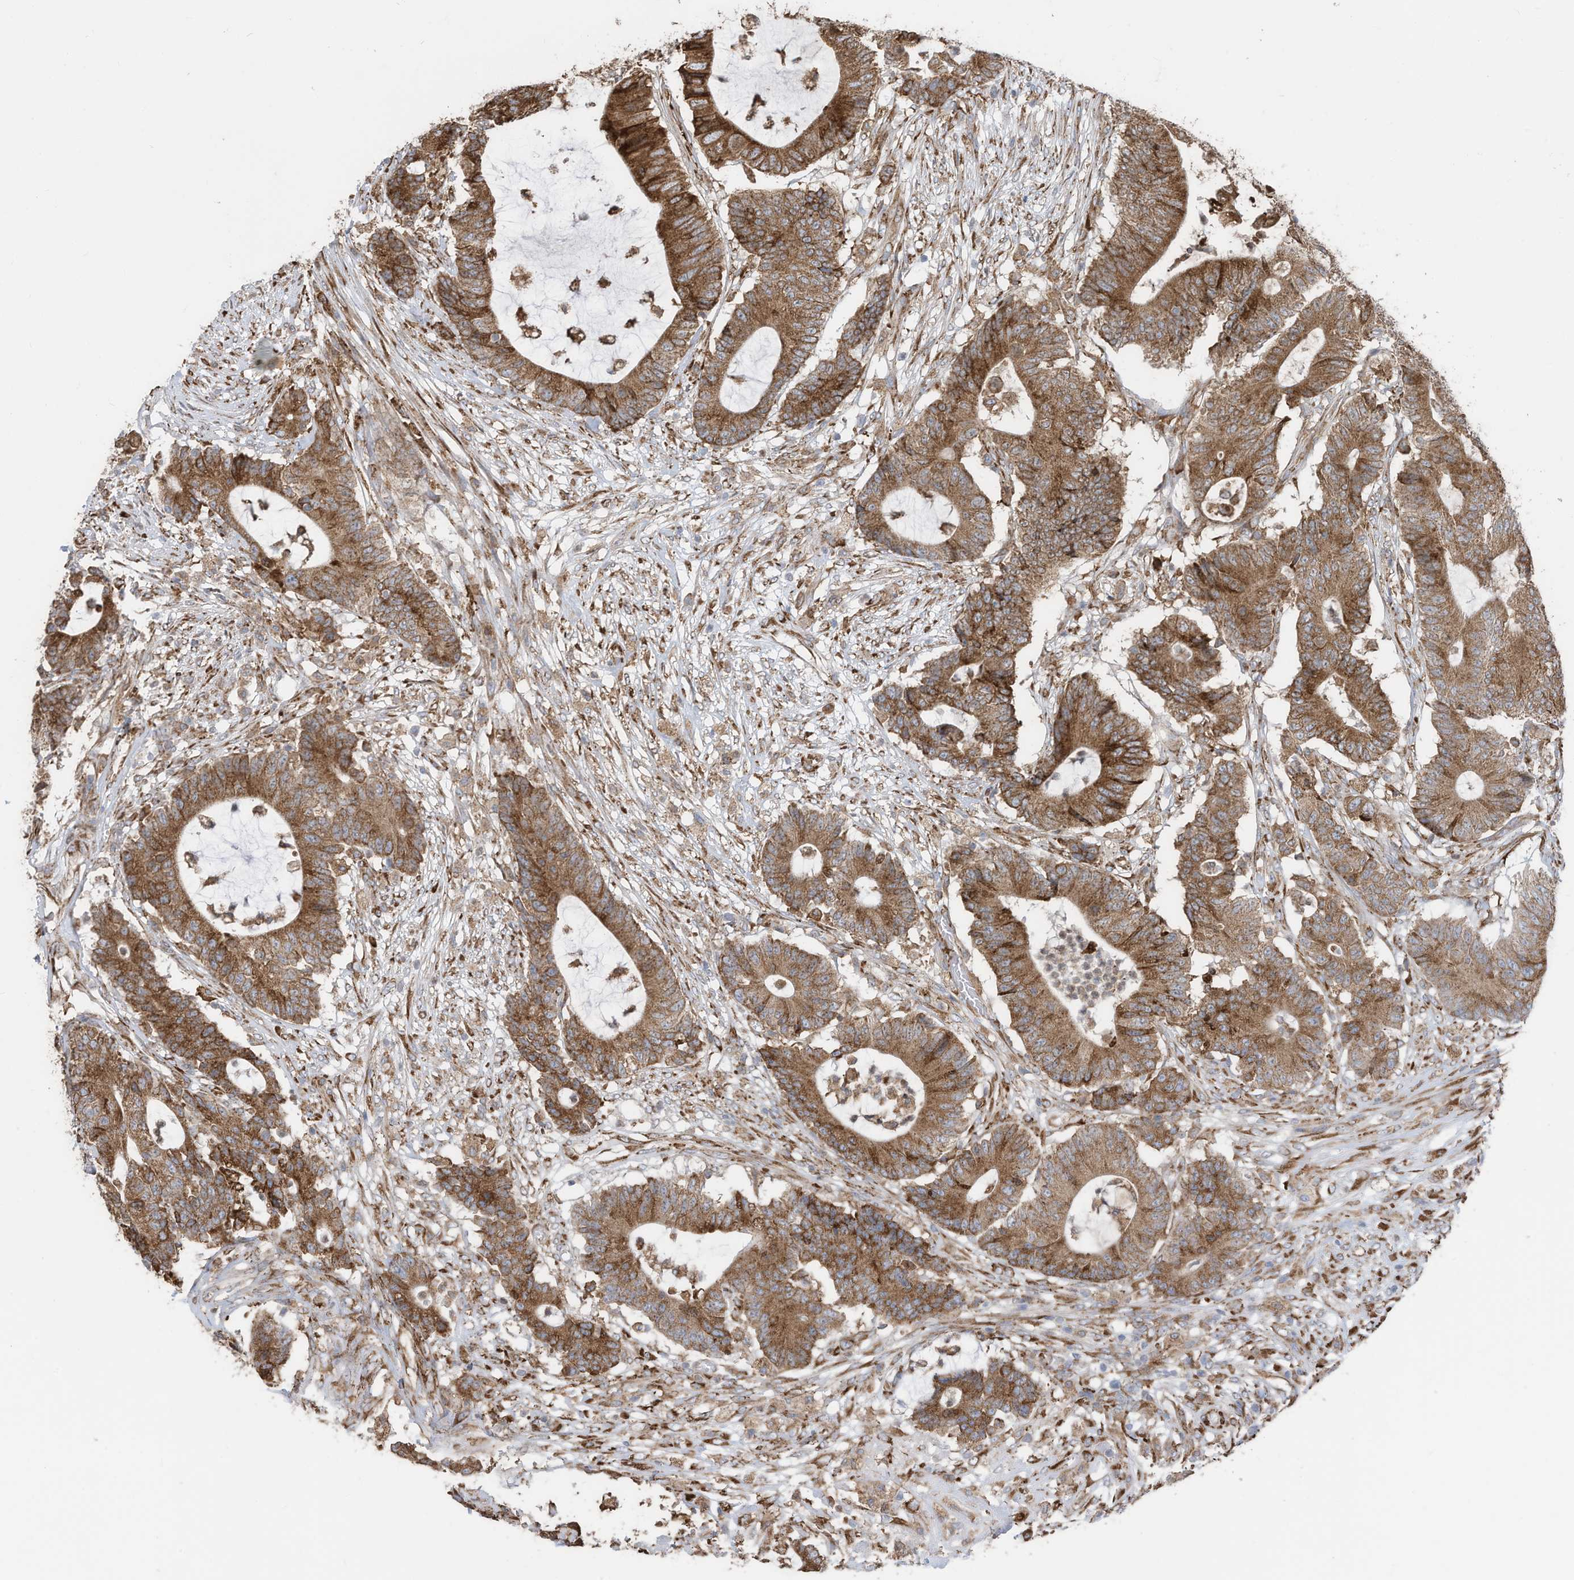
{"staining": {"intensity": "moderate", "quantity": ">75%", "location": "cytoplasmic/membranous"}, "tissue": "colorectal cancer", "cell_type": "Tumor cells", "image_type": "cancer", "snomed": [{"axis": "morphology", "description": "Adenocarcinoma, NOS"}, {"axis": "topography", "description": "Colon"}], "caption": "Brown immunohistochemical staining in colorectal cancer (adenocarcinoma) exhibits moderate cytoplasmic/membranous expression in about >75% of tumor cells. (DAB IHC, brown staining for protein, blue staining for nuclei).", "gene": "ZNF354C", "patient": {"sex": "female", "age": 84}}